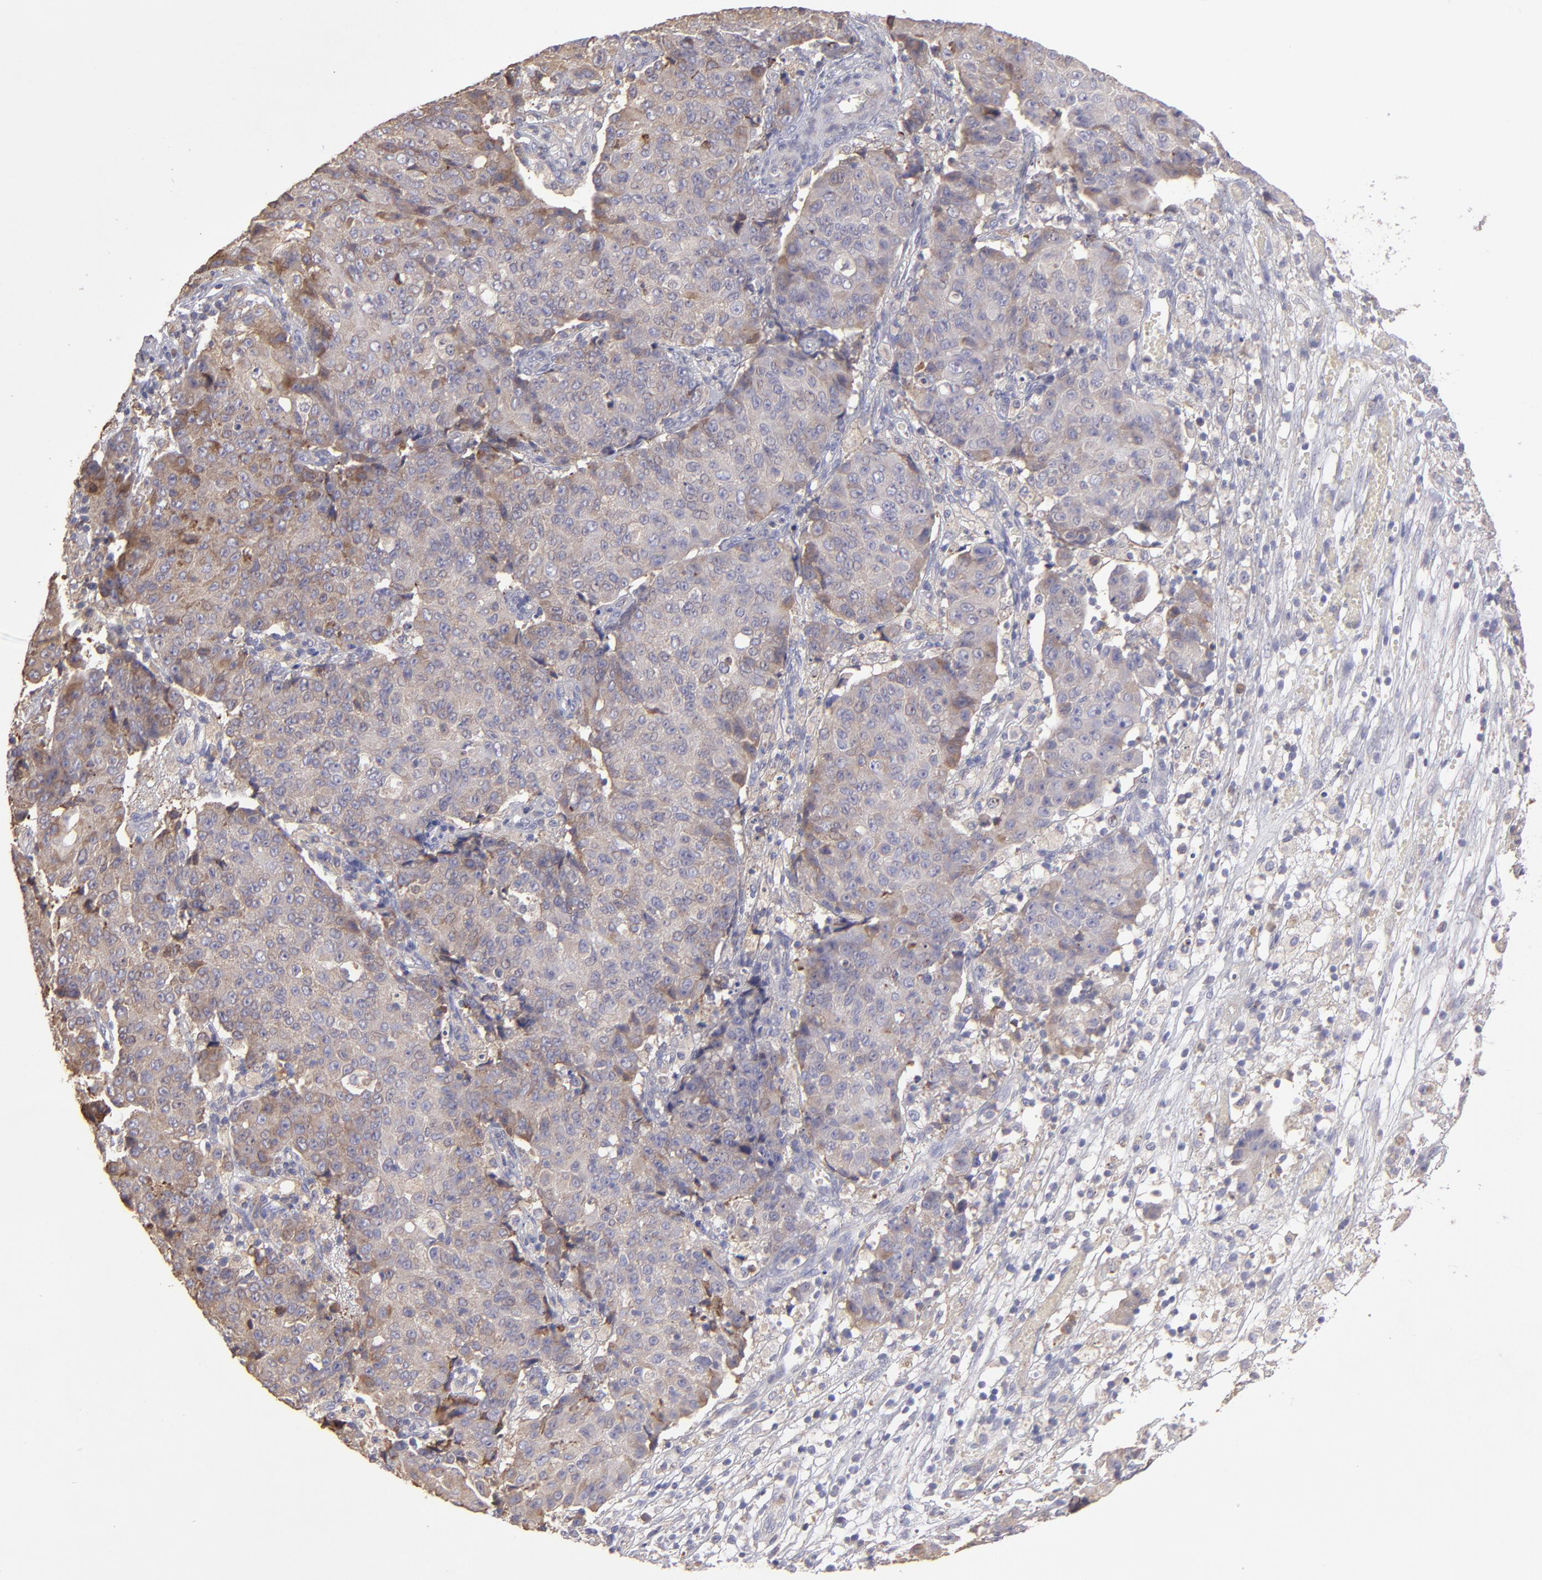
{"staining": {"intensity": "weak", "quantity": ">75%", "location": "cytoplasmic/membranous"}, "tissue": "ovarian cancer", "cell_type": "Tumor cells", "image_type": "cancer", "snomed": [{"axis": "morphology", "description": "Carcinoma, endometroid"}, {"axis": "topography", "description": "Ovary"}], "caption": "Ovarian cancer was stained to show a protein in brown. There is low levels of weak cytoplasmic/membranous expression in about >75% of tumor cells. Using DAB (3,3'-diaminobenzidine) (brown) and hematoxylin (blue) stains, captured at high magnification using brightfield microscopy.", "gene": "CALR", "patient": {"sex": "female", "age": 42}}